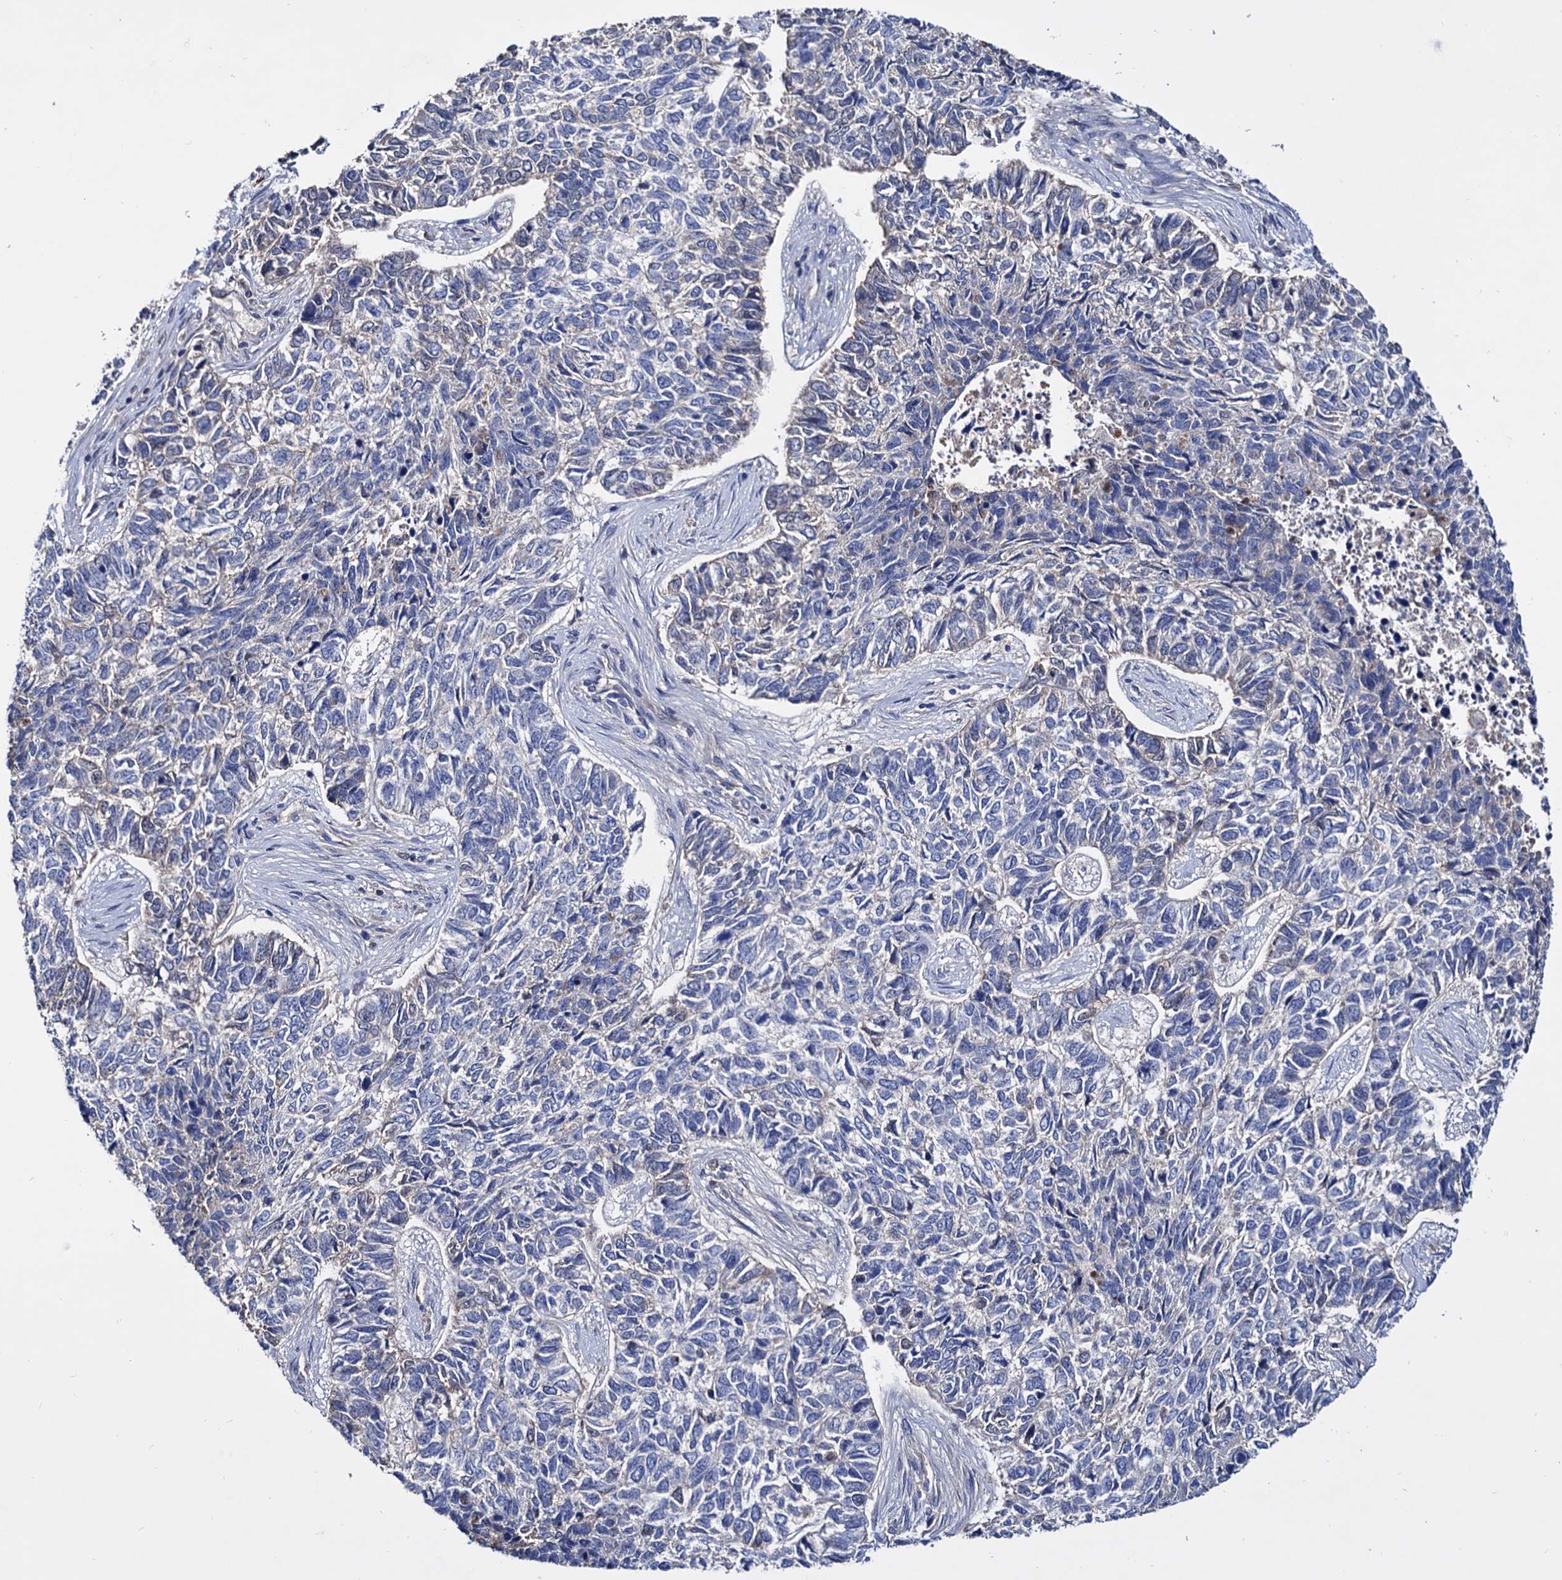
{"staining": {"intensity": "negative", "quantity": "none", "location": "none"}, "tissue": "skin cancer", "cell_type": "Tumor cells", "image_type": "cancer", "snomed": [{"axis": "morphology", "description": "Basal cell carcinoma"}, {"axis": "topography", "description": "Skin"}], "caption": "Basal cell carcinoma (skin) was stained to show a protein in brown. There is no significant expression in tumor cells.", "gene": "NPAS4", "patient": {"sex": "female", "age": 65}}